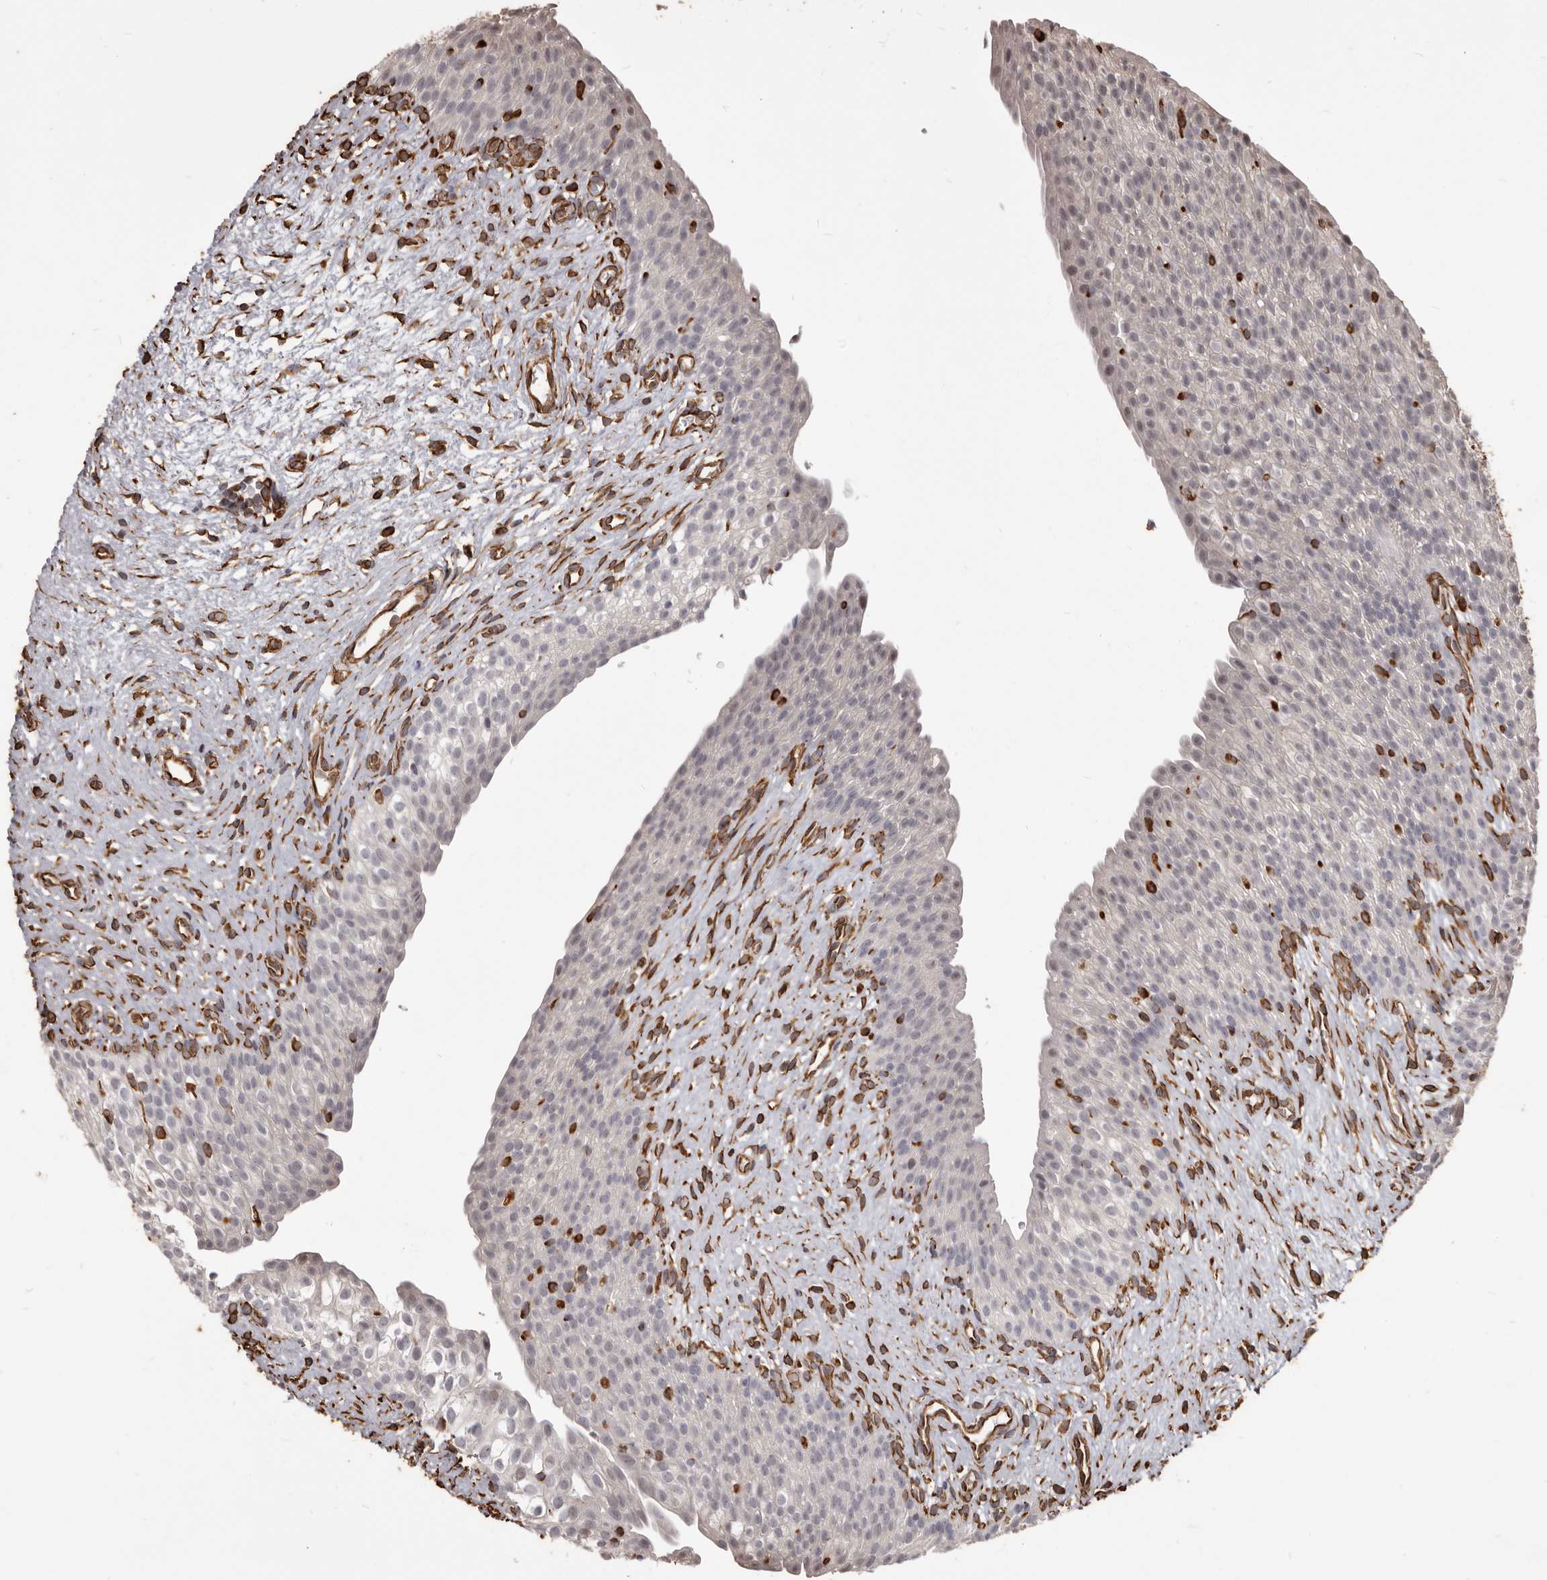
{"staining": {"intensity": "negative", "quantity": "none", "location": "none"}, "tissue": "urinary bladder", "cell_type": "Urothelial cells", "image_type": "normal", "snomed": [{"axis": "morphology", "description": "Normal tissue, NOS"}, {"axis": "topography", "description": "Urinary bladder"}], "caption": "Immunohistochemical staining of normal urinary bladder displays no significant staining in urothelial cells. Nuclei are stained in blue.", "gene": "MTURN", "patient": {"sex": "male", "age": 1}}